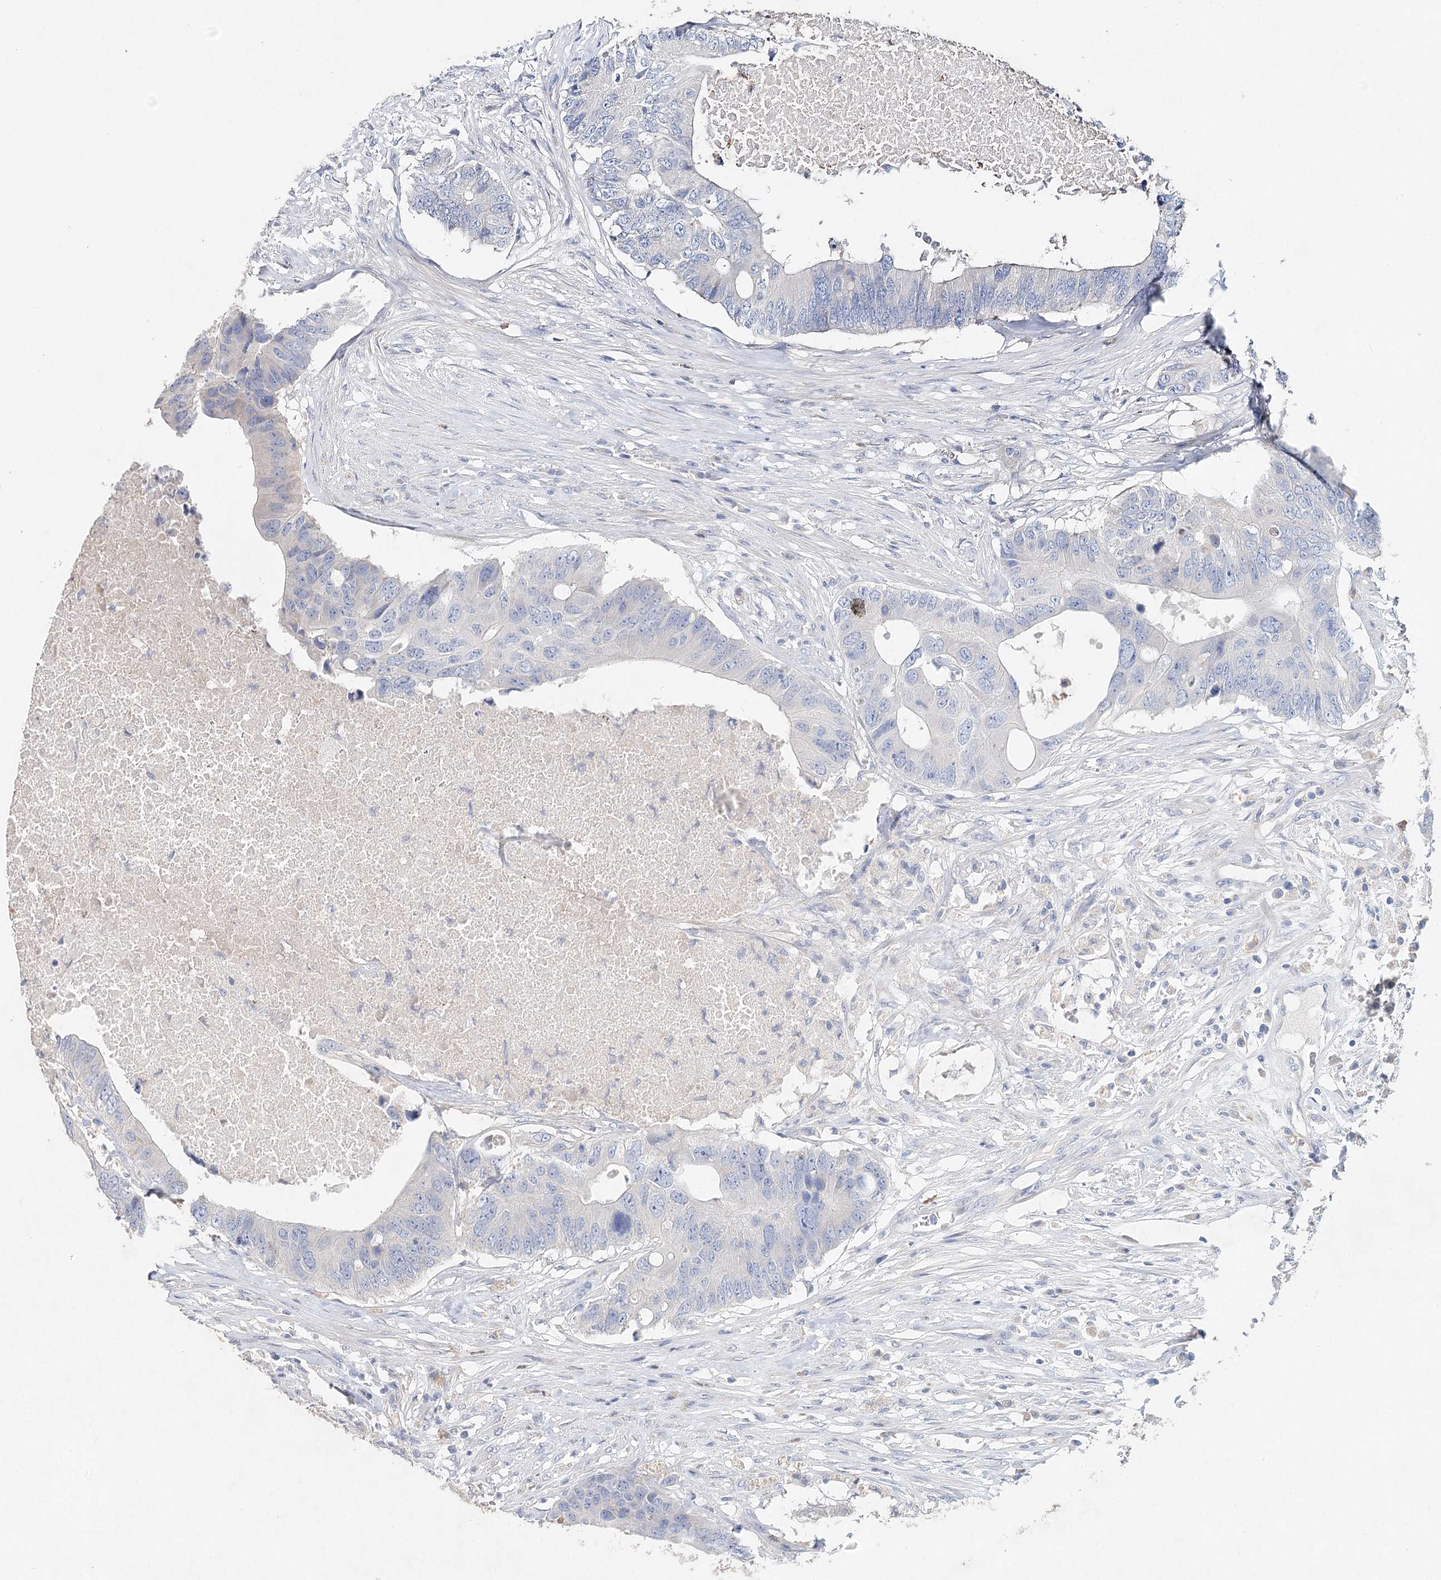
{"staining": {"intensity": "negative", "quantity": "none", "location": "none"}, "tissue": "colorectal cancer", "cell_type": "Tumor cells", "image_type": "cancer", "snomed": [{"axis": "morphology", "description": "Adenocarcinoma, NOS"}, {"axis": "topography", "description": "Colon"}], "caption": "Adenocarcinoma (colorectal) was stained to show a protein in brown. There is no significant expression in tumor cells. (Brightfield microscopy of DAB IHC at high magnification).", "gene": "MYL6B", "patient": {"sex": "male", "age": 71}}